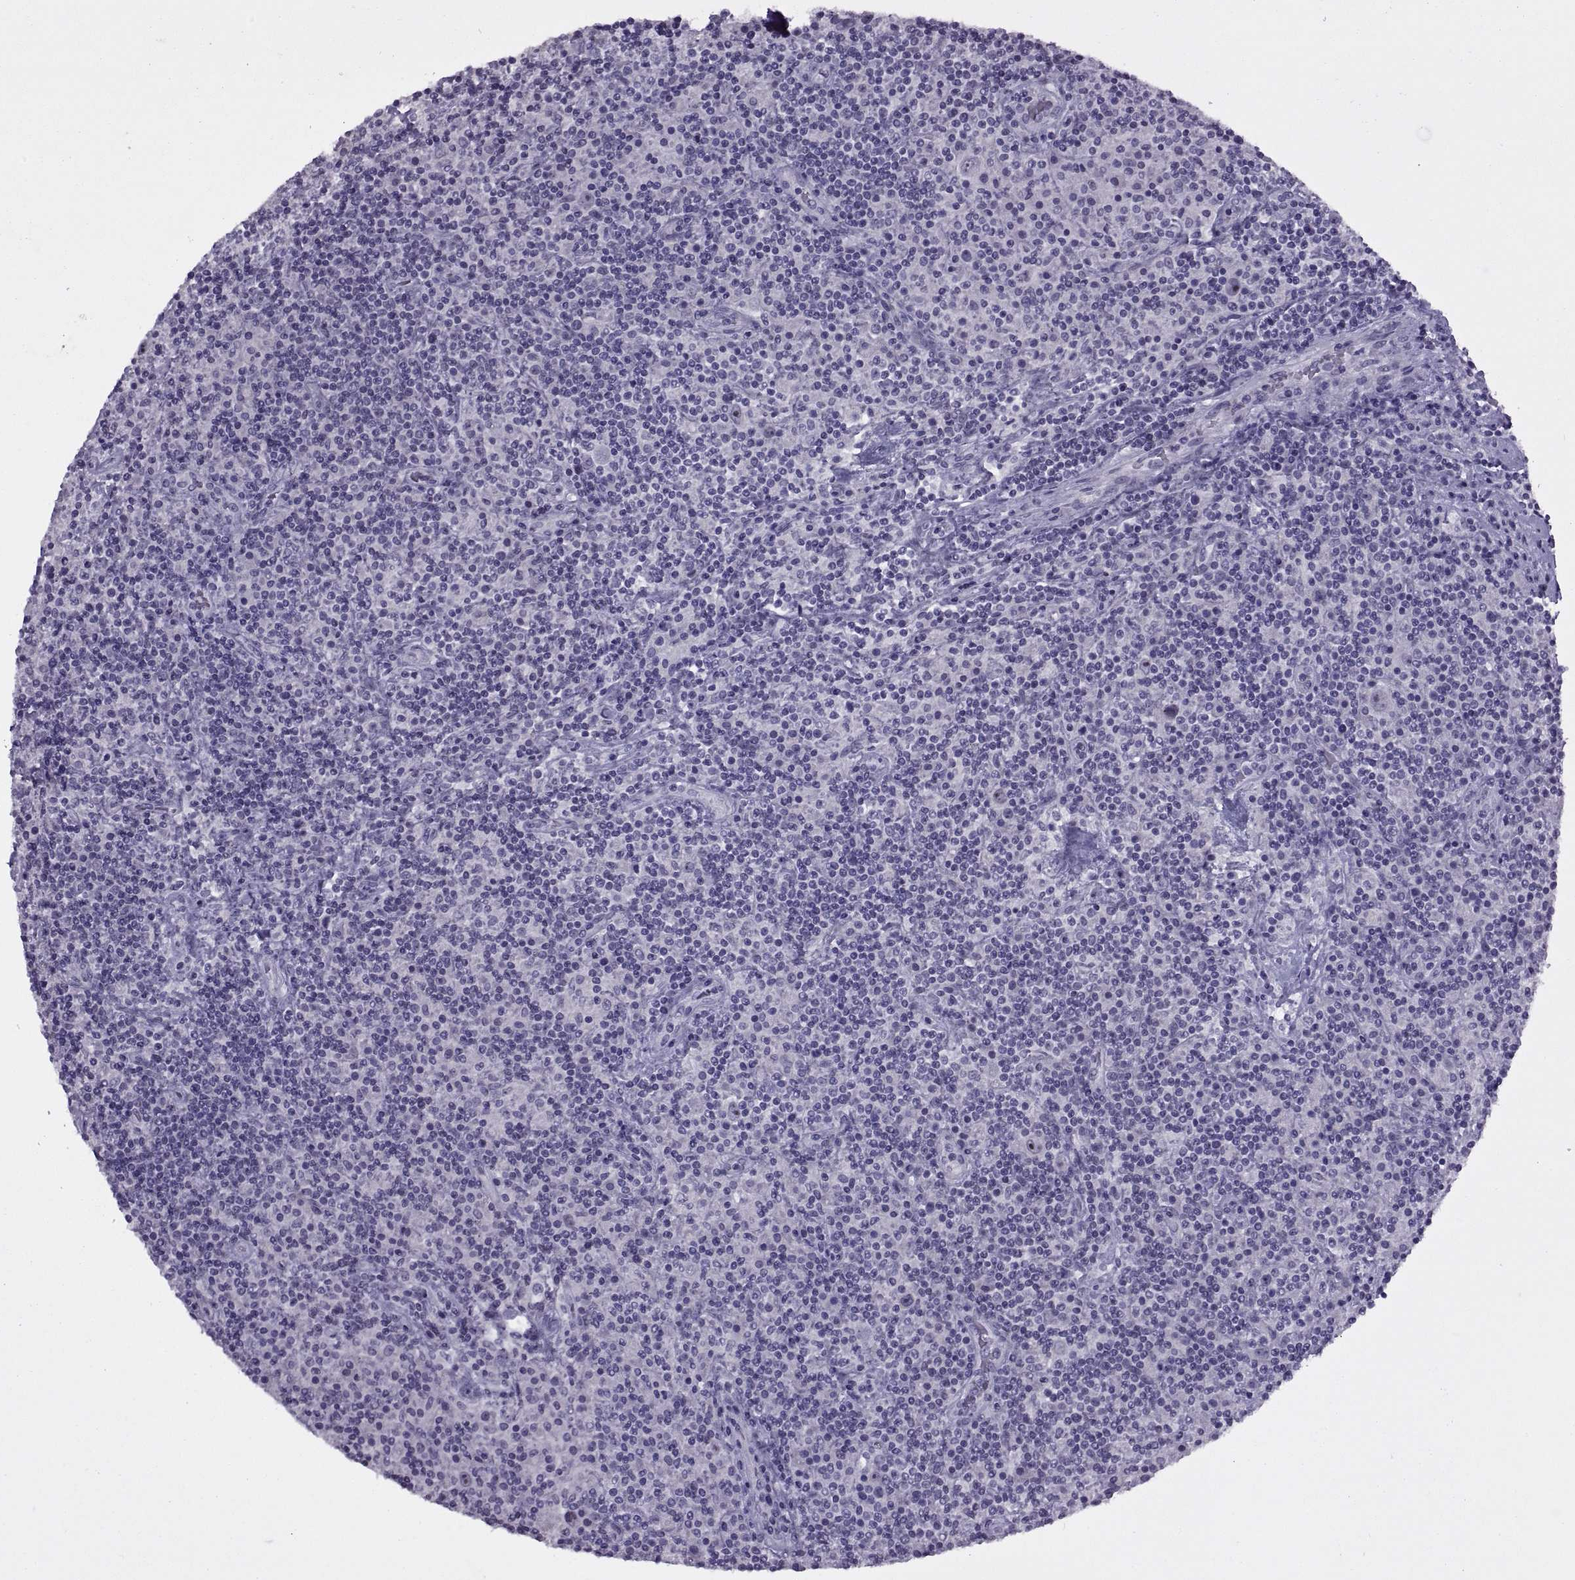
{"staining": {"intensity": "negative", "quantity": "none", "location": "none"}, "tissue": "lymphoma", "cell_type": "Tumor cells", "image_type": "cancer", "snomed": [{"axis": "morphology", "description": "Hodgkin's disease, NOS"}, {"axis": "topography", "description": "Lymph node"}], "caption": "Tumor cells are negative for protein expression in human lymphoma. Nuclei are stained in blue.", "gene": "ASIC2", "patient": {"sex": "male", "age": 70}}